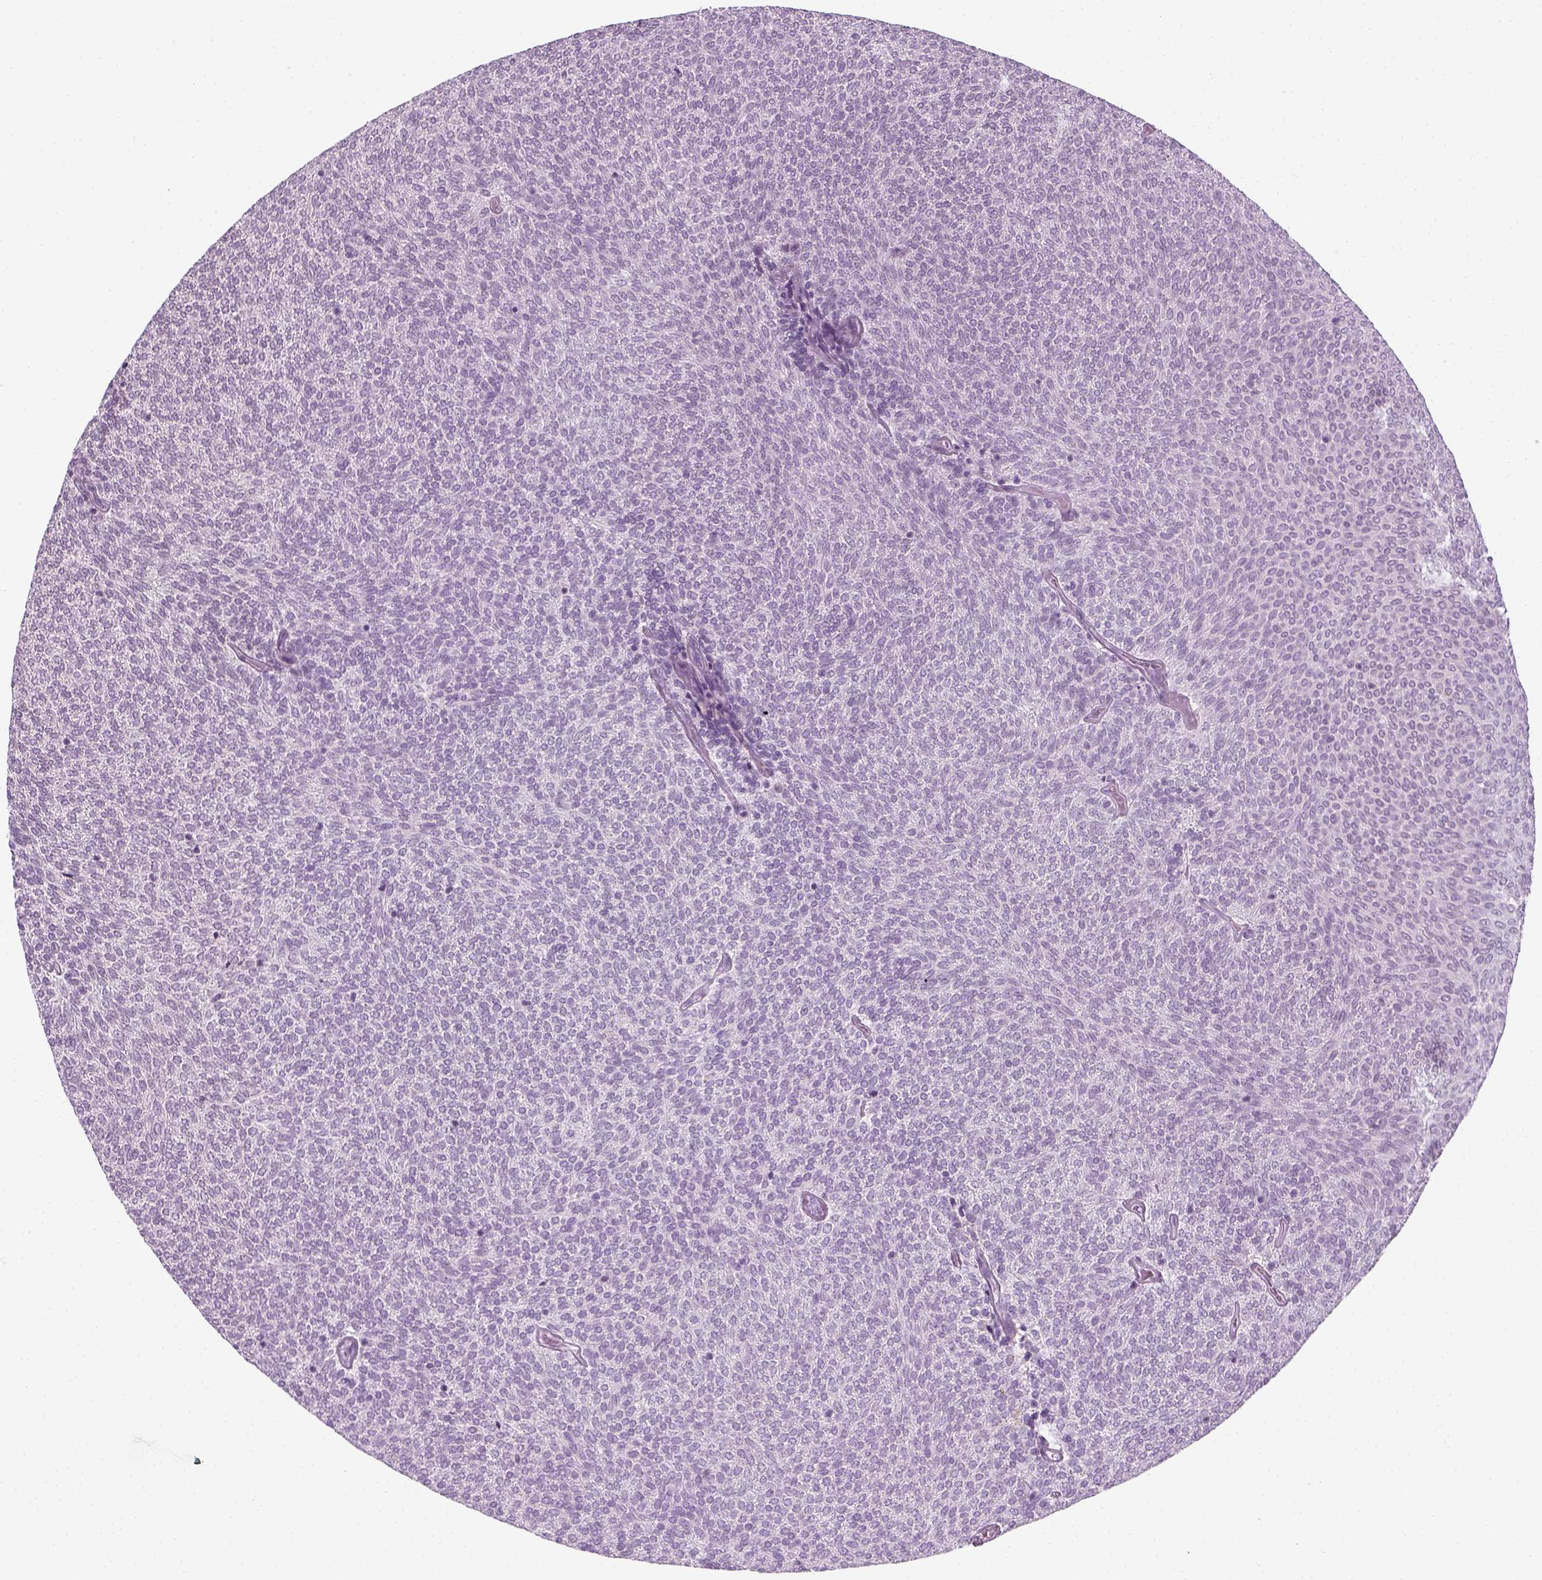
{"staining": {"intensity": "negative", "quantity": "none", "location": "none"}, "tissue": "urothelial cancer", "cell_type": "Tumor cells", "image_type": "cancer", "snomed": [{"axis": "morphology", "description": "Urothelial carcinoma, Low grade"}, {"axis": "topography", "description": "Urinary bladder"}], "caption": "DAB immunohistochemical staining of human low-grade urothelial carcinoma displays no significant staining in tumor cells.", "gene": "KRT75", "patient": {"sex": "male", "age": 77}}